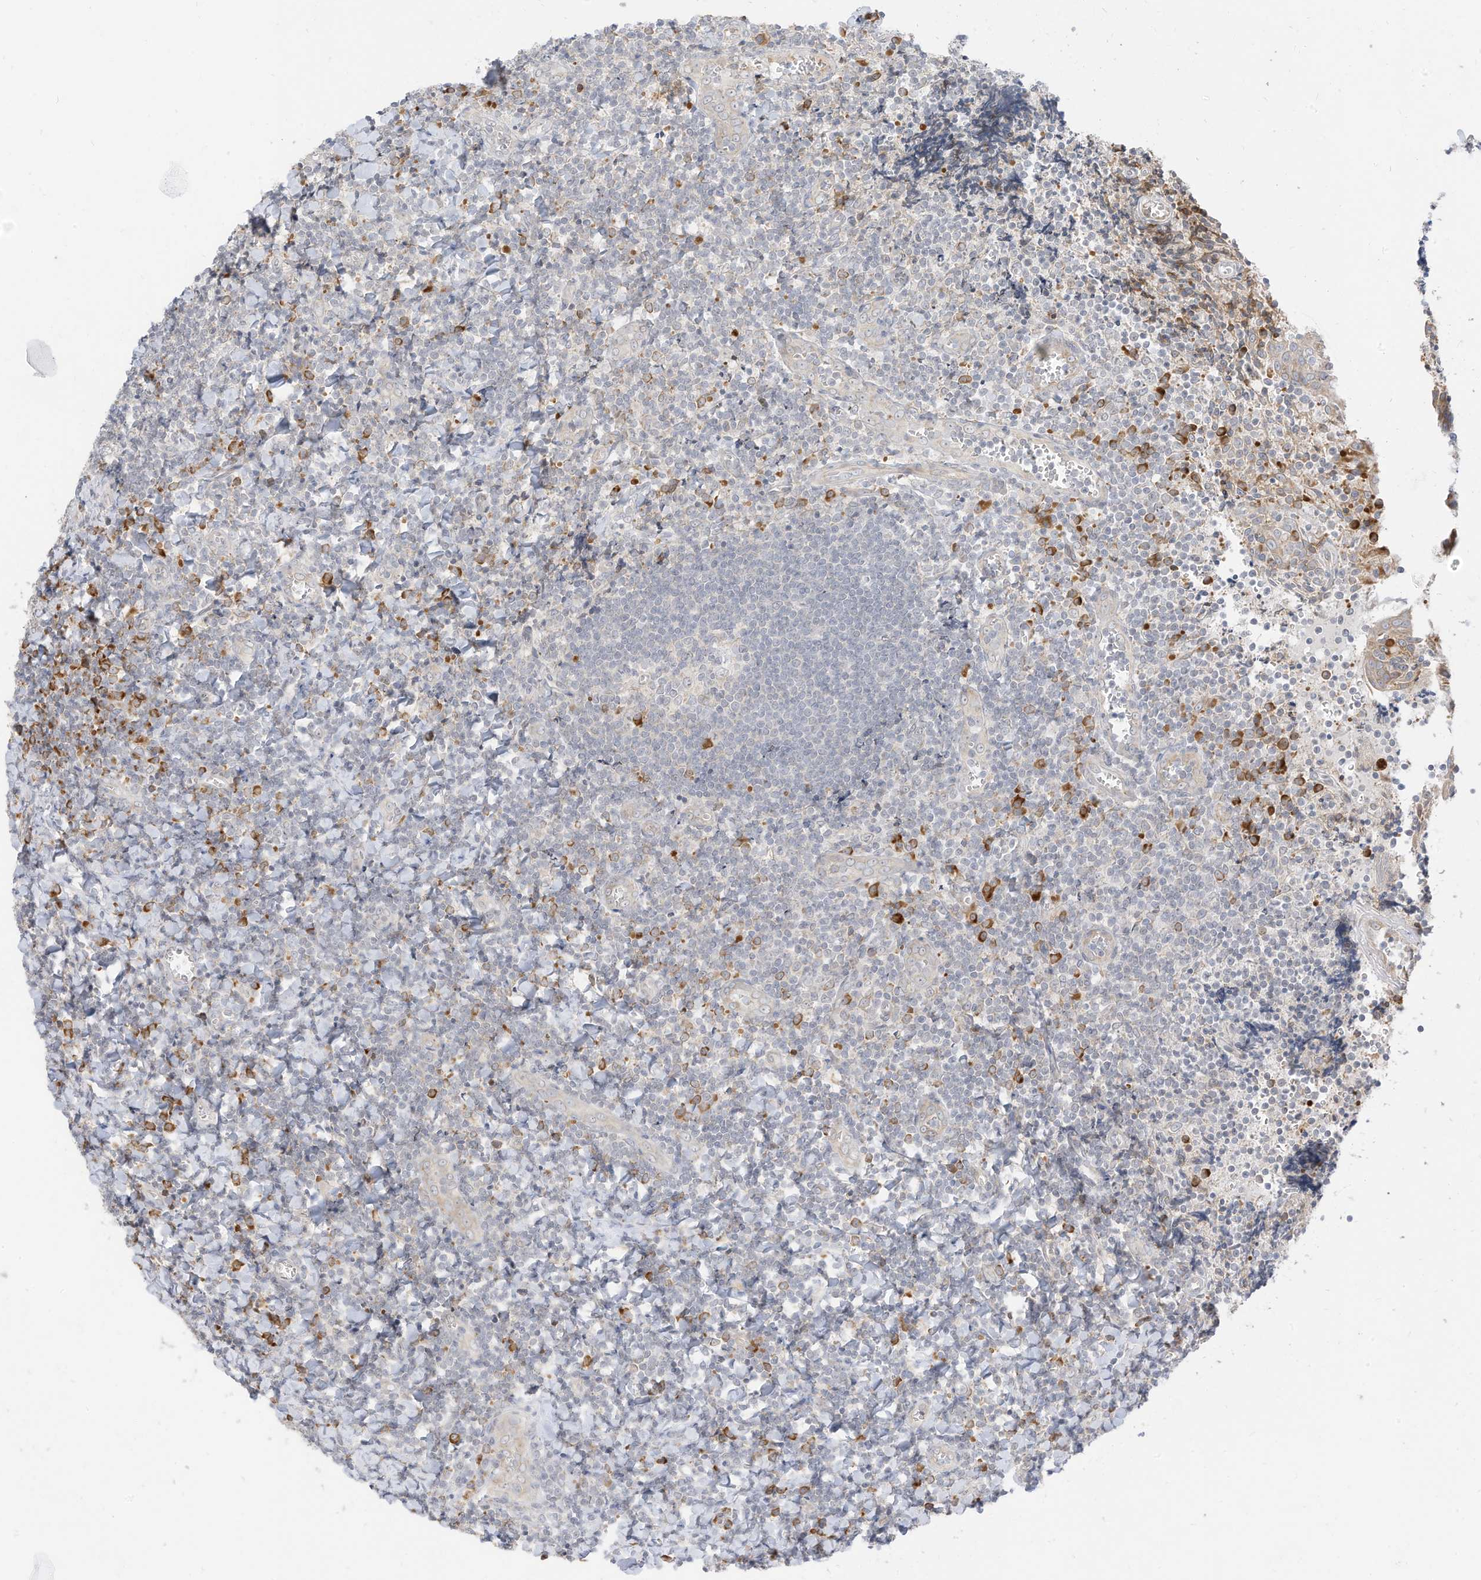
{"staining": {"intensity": "negative", "quantity": "none", "location": "none"}, "tissue": "tonsil", "cell_type": "Germinal center cells", "image_type": "normal", "snomed": [{"axis": "morphology", "description": "Normal tissue, NOS"}, {"axis": "topography", "description": "Tonsil"}], "caption": "Germinal center cells show no significant protein positivity in normal tonsil. The staining was performed using DAB (3,3'-diaminobenzidine) to visualize the protein expression in brown, while the nuclei were stained in blue with hematoxylin (Magnification: 20x).", "gene": "STT3A", "patient": {"sex": "male", "age": 27}}